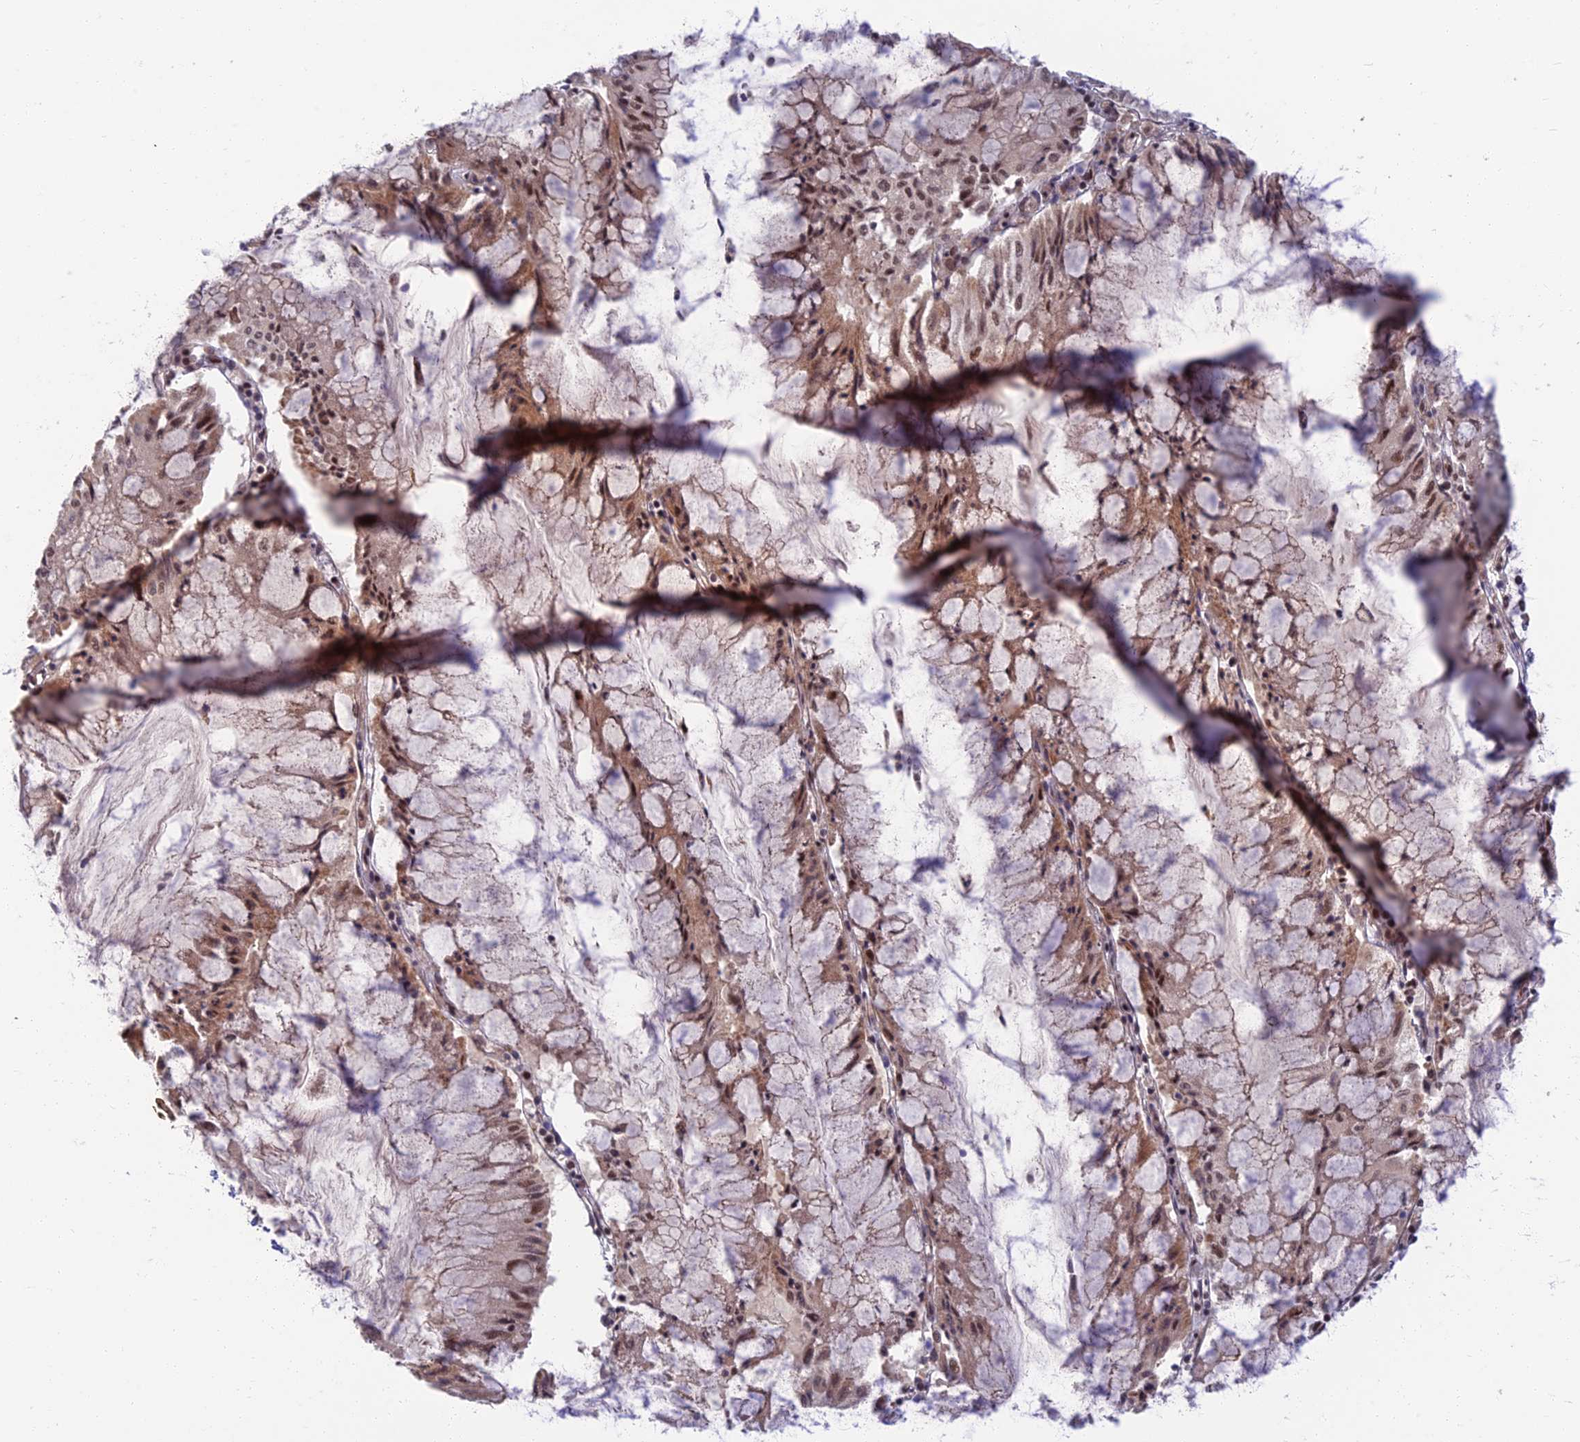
{"staining": {"intensity": "moderate", "quantity": ">75%", "location": "cytoplasmic/membranous,nuclear"}, "tissue": "pancreatic cancer", "cell_type": "Tumor cells", "image_type": "cancer", "snomed": [{"axis": "morphology", "description": "Adenocarcinoma, NOS"}, {"axis": "topography", "description": "Pancreas"}], "caption": "DAB immunohistochemical staining of pancreatic cancer (adenocarcinoma) displays moderate cytoplasmic/membranous and nuclear protein staining in approximately >75% of tumor cells.", "gene": "TCEA2", "patient": {"sex": "female", "age": 50}}